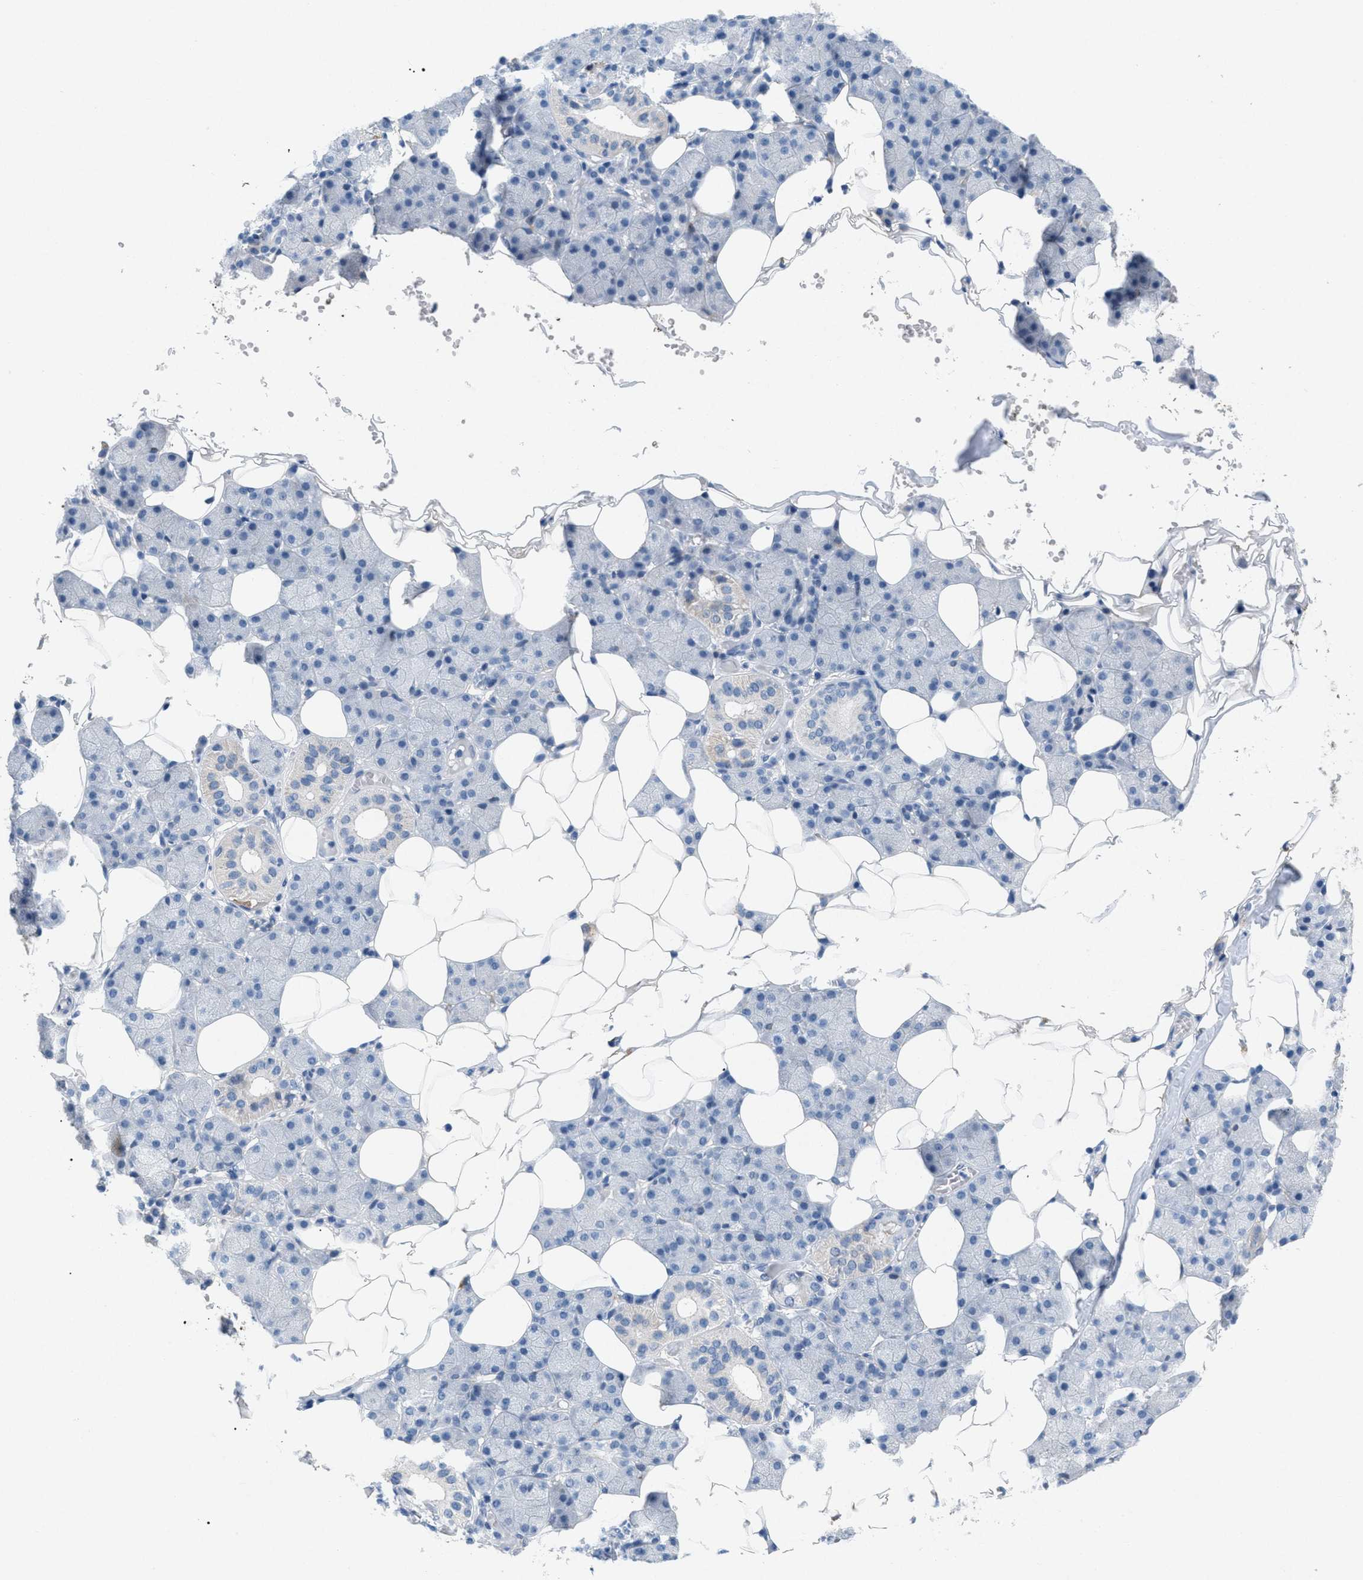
{"staining": {"intensity": "weak", "quantity": "<25%", "location": "cytoplasmic/membranous"}, "tissue": "salivary gland", "cell_type": "Glandular cells", "image_type": "normal", "snomed": [{"axis": "morphology", "description": "Normal tissue, NOS"}, {"axis": "topography", "description": "Salivary gland"}], "caption": "Glandular cells show no significant protein positivity in normal salivary gland.", "gene": "TASOR", "patient": {"sex": "female", "age": 33}}